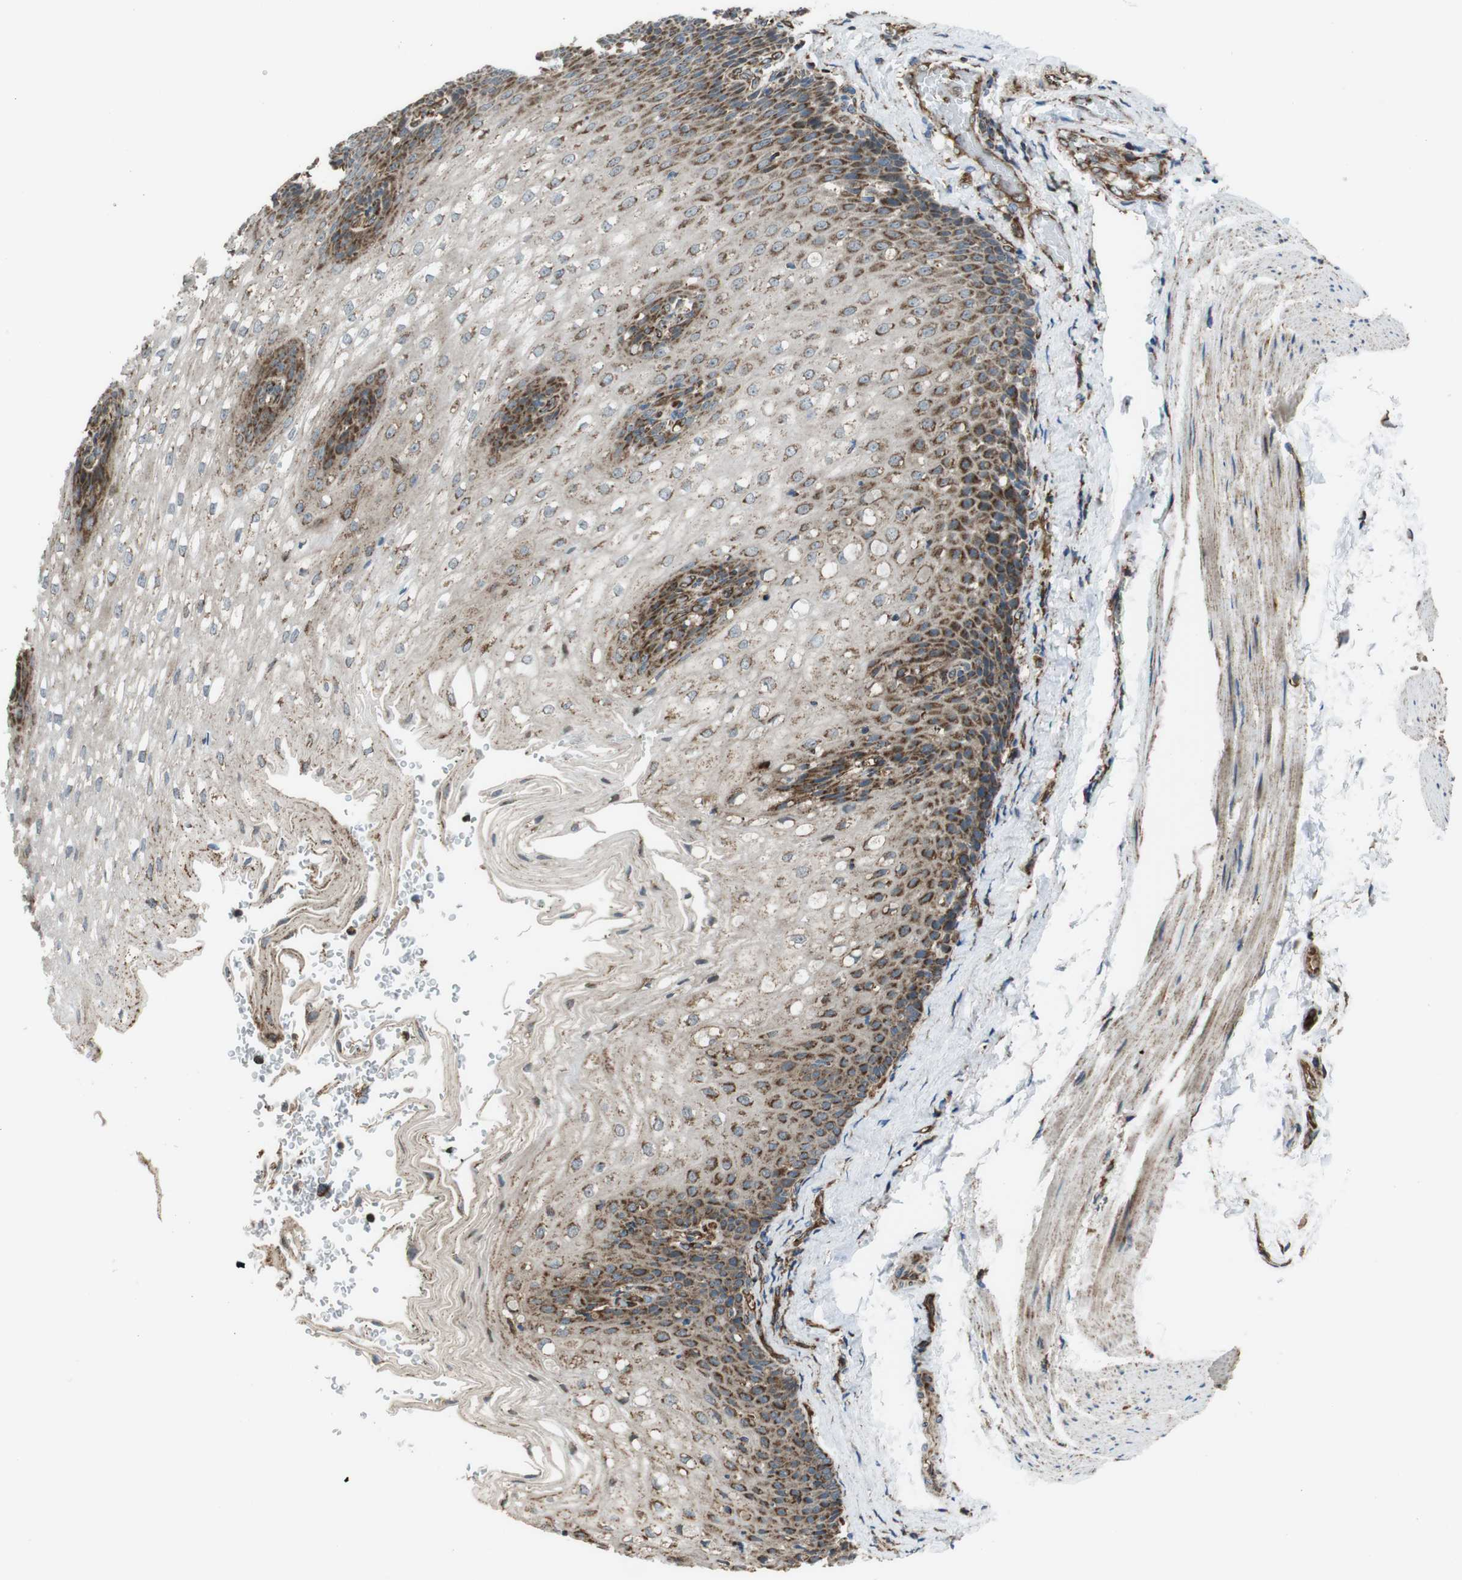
{"staining": {"intensity": "moderate", "quantity": "25%-75%", "location": "cytoplasmic/membranous"}, "tissue": "esophagus", "cell_type": "Squamous epithelial cells", "image_type": "normal", "snomed": [{"axis": "morphology", "description": "Normal tissue, NOS"}, {"axis": "topography", "description": "Esophagus"}], "caption": "Immunohistochemical staining of benign esophagus displays 25%-75% levels of moderate cytoplasmic/membranous protein staining in approximately 25%-75% of squamous epithelial cells.", "gene": "GIMAP8", "patient": {"sex": "male", "age": 48}}